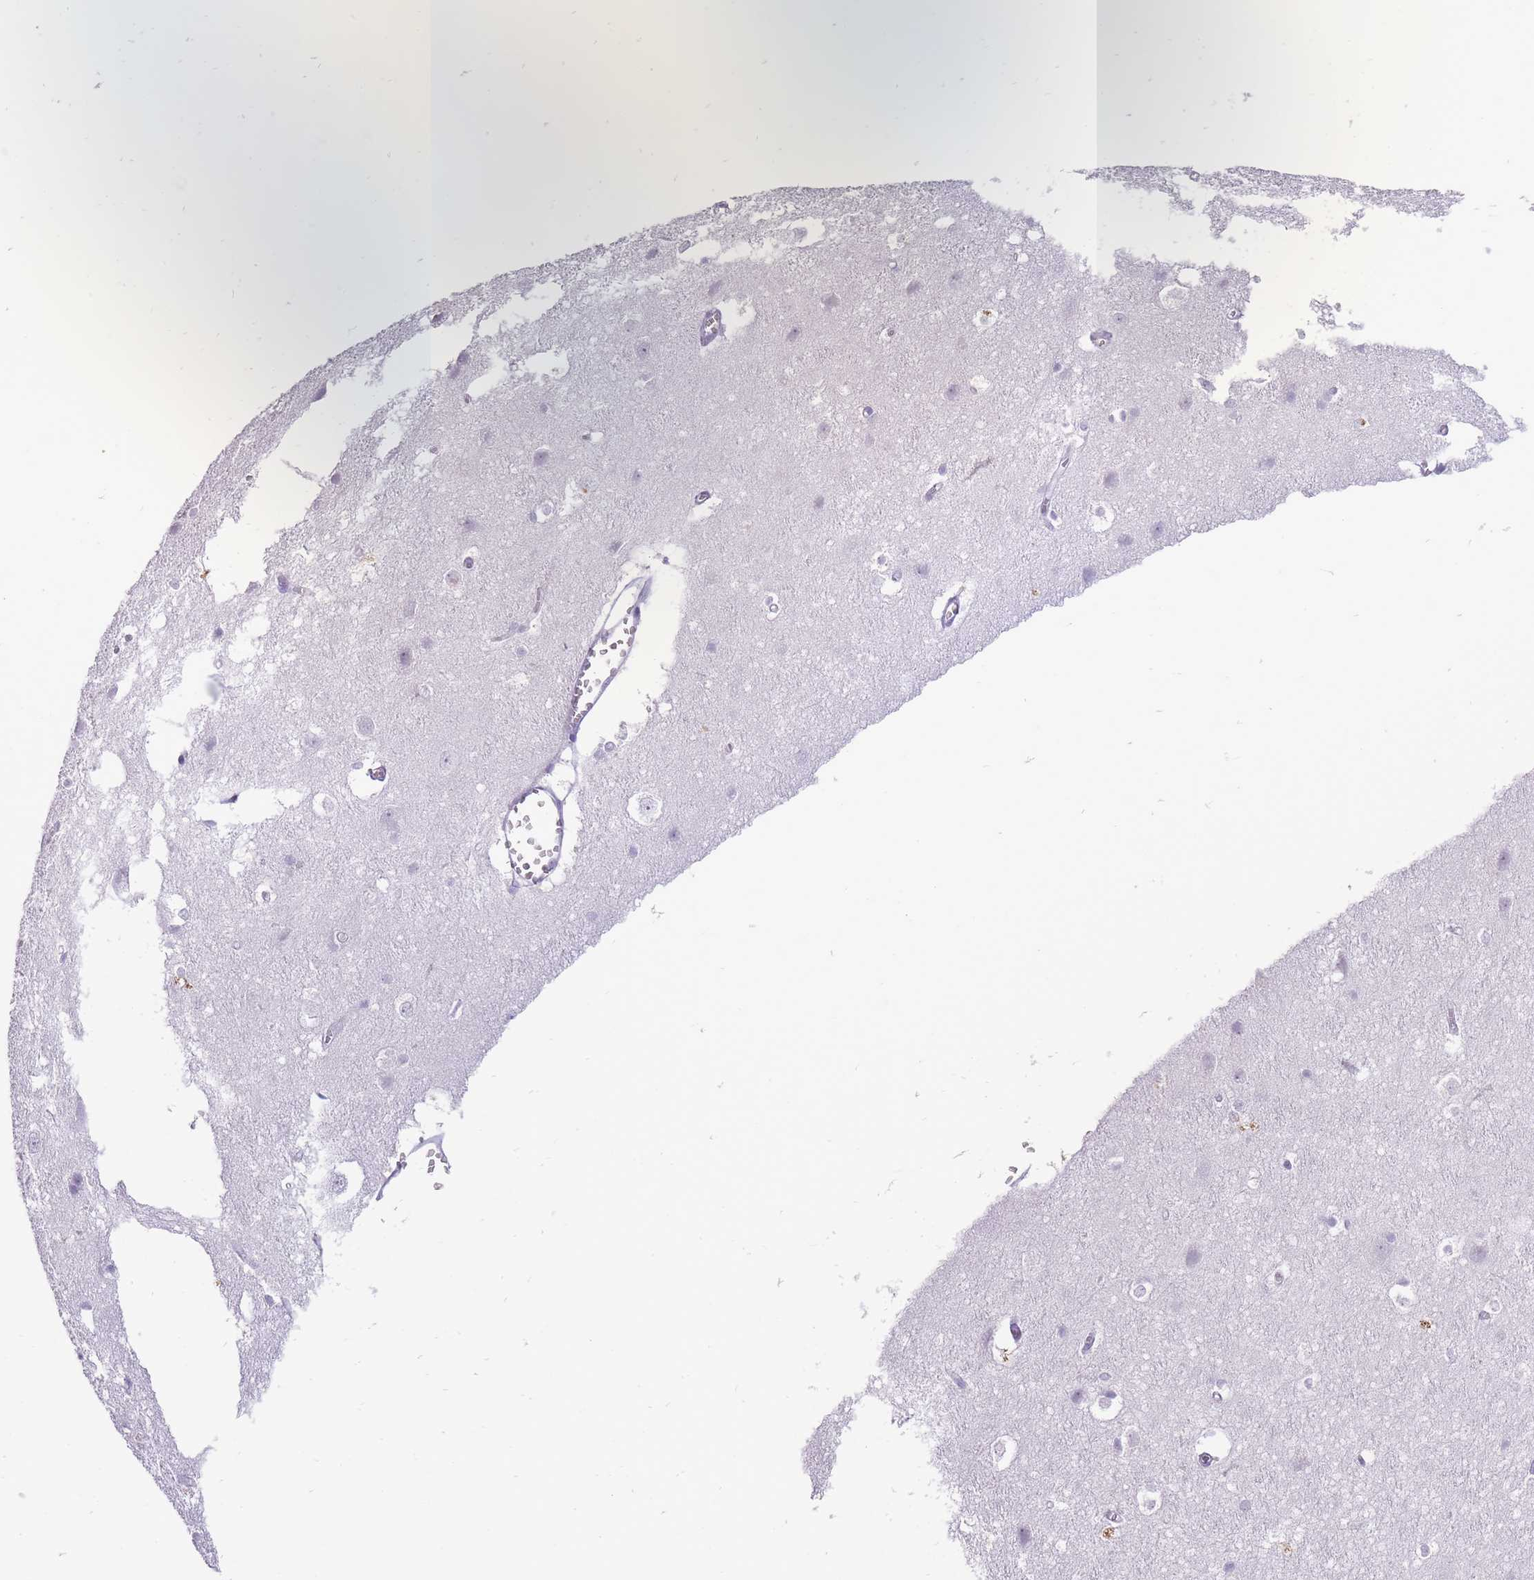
{"staining": {"intensity": "negative", "quantity": "none", "location": "none"}, "tissue": "cerebral cortex", "cell_type": "Endothelial cells", "image_type": "normal", "snomed": [{"axis": "morphology", "description": "Normal tissue, NOS"}, {"axis": "topography", "description": "Cerebral cortex"}], "caption": "High magnification brightfield microscopy of normal cerebral cortex stained with DAB (3,3'-diaminobenzidine) (brown) and counterstained with hematoxylin (blue): endothelial cells show no significant staining. The staining is performed using DAB (3,3'-diaminobenzidine) brown chromogen with nuclei counter-stained in using hematoxylin.", "gene": "ERICH4", "patient": {"sex": "male", "age": 54}}